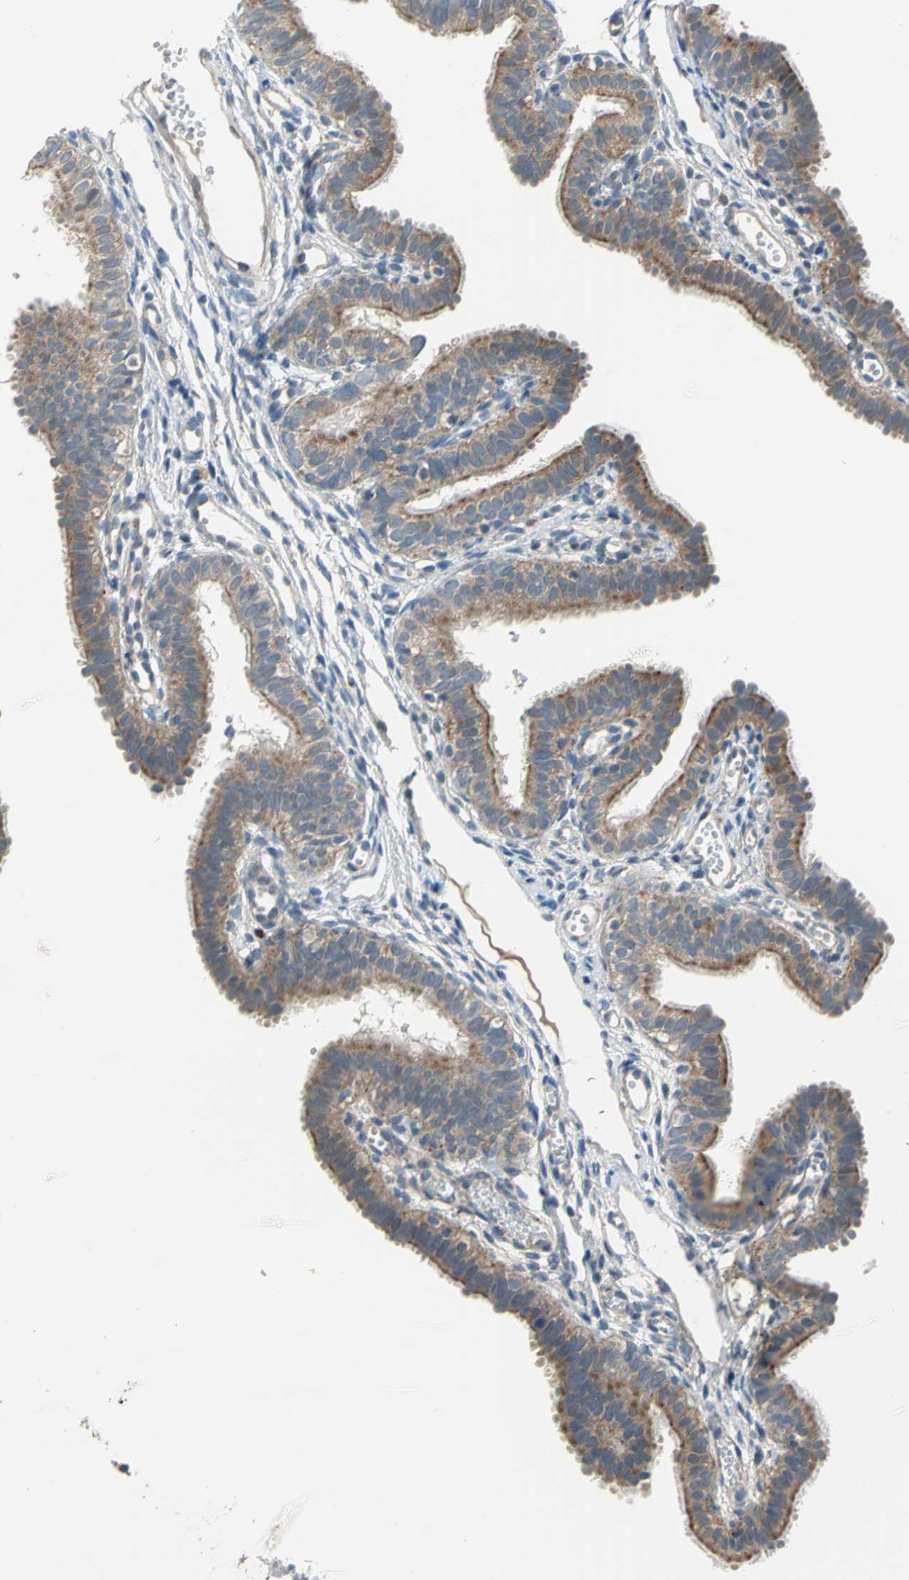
{"staining": {"intensity": "moderate", "quantity": ">75%", "location": "cytoplasmic/membranous"}, "tissue": "fallopian tube", "cell_type": "Glandular cells", "image_type": "normal", "snomed": [{"axis": "morphology", "description": "Normal tissue, NOS"}, {"axis": "topography", "description": "Fallopian tube"}, {"axis": "topography", "description": "Placenta"}], "caption": "A photomicrograph showing moderate cytoplasmic/membranous staining in about >75% of glandular cells in unremarkable fallopian tube, as visualized by brown immunohistochemical staining.", "gene": "TRAK1", "patient": {"sex": "female", "age": 34}}